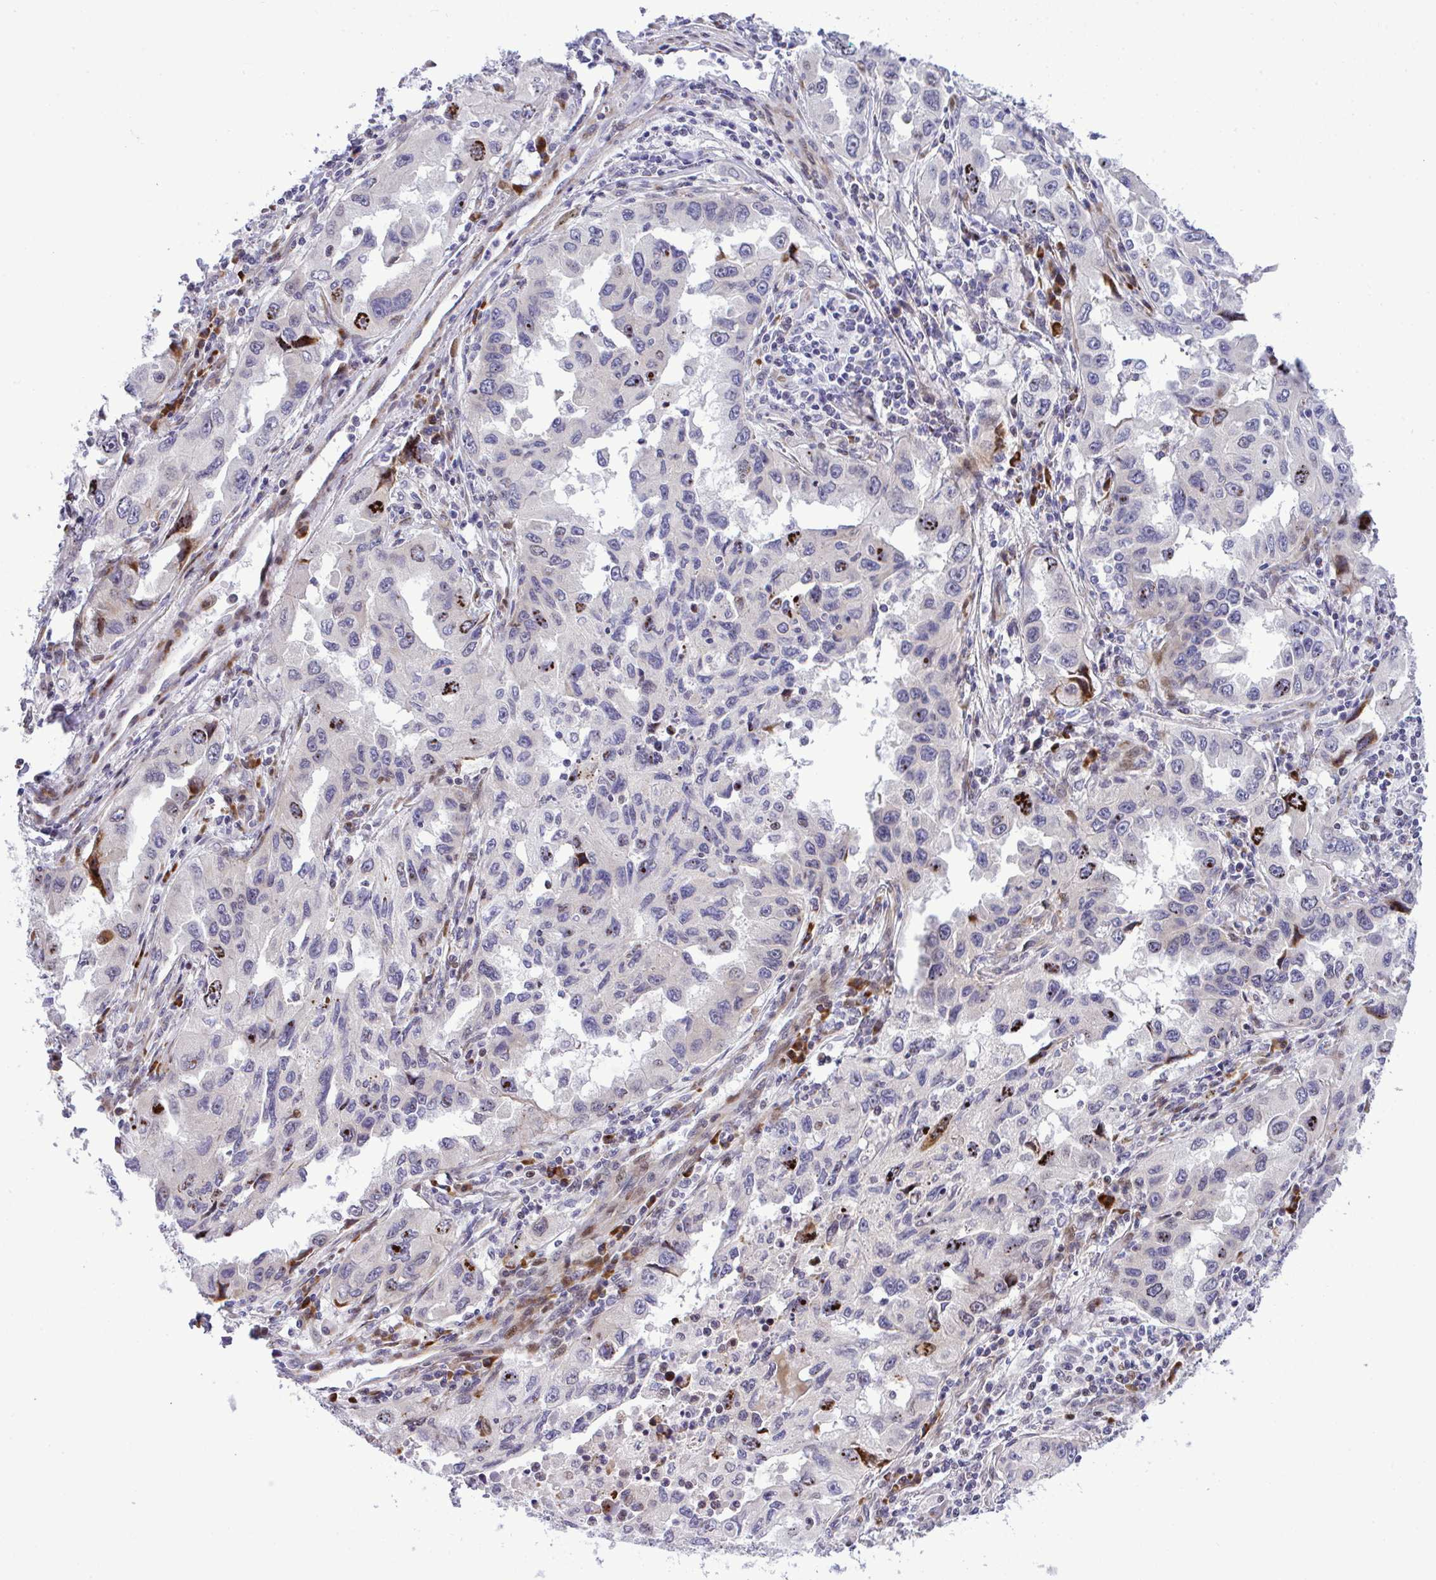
{"staining": {"intensity": "negative", "quantity": "none", "location": "none"}, "tissue": "lung cancer", "cell_type": "Tumor cells", "image_type": "cancer", "snomed": [{"axis": "morphology", "description": "Adenocarcinoma, NOS"}, {"axis": "topography", "description": "Lung"}], "caption": "Lung adenocarcinoma was stained to show a protein in brown. There is no significant positivity in tumor cells.", "gene": "CASTOR2", "patient": {"sex": "female", "age": 73}}